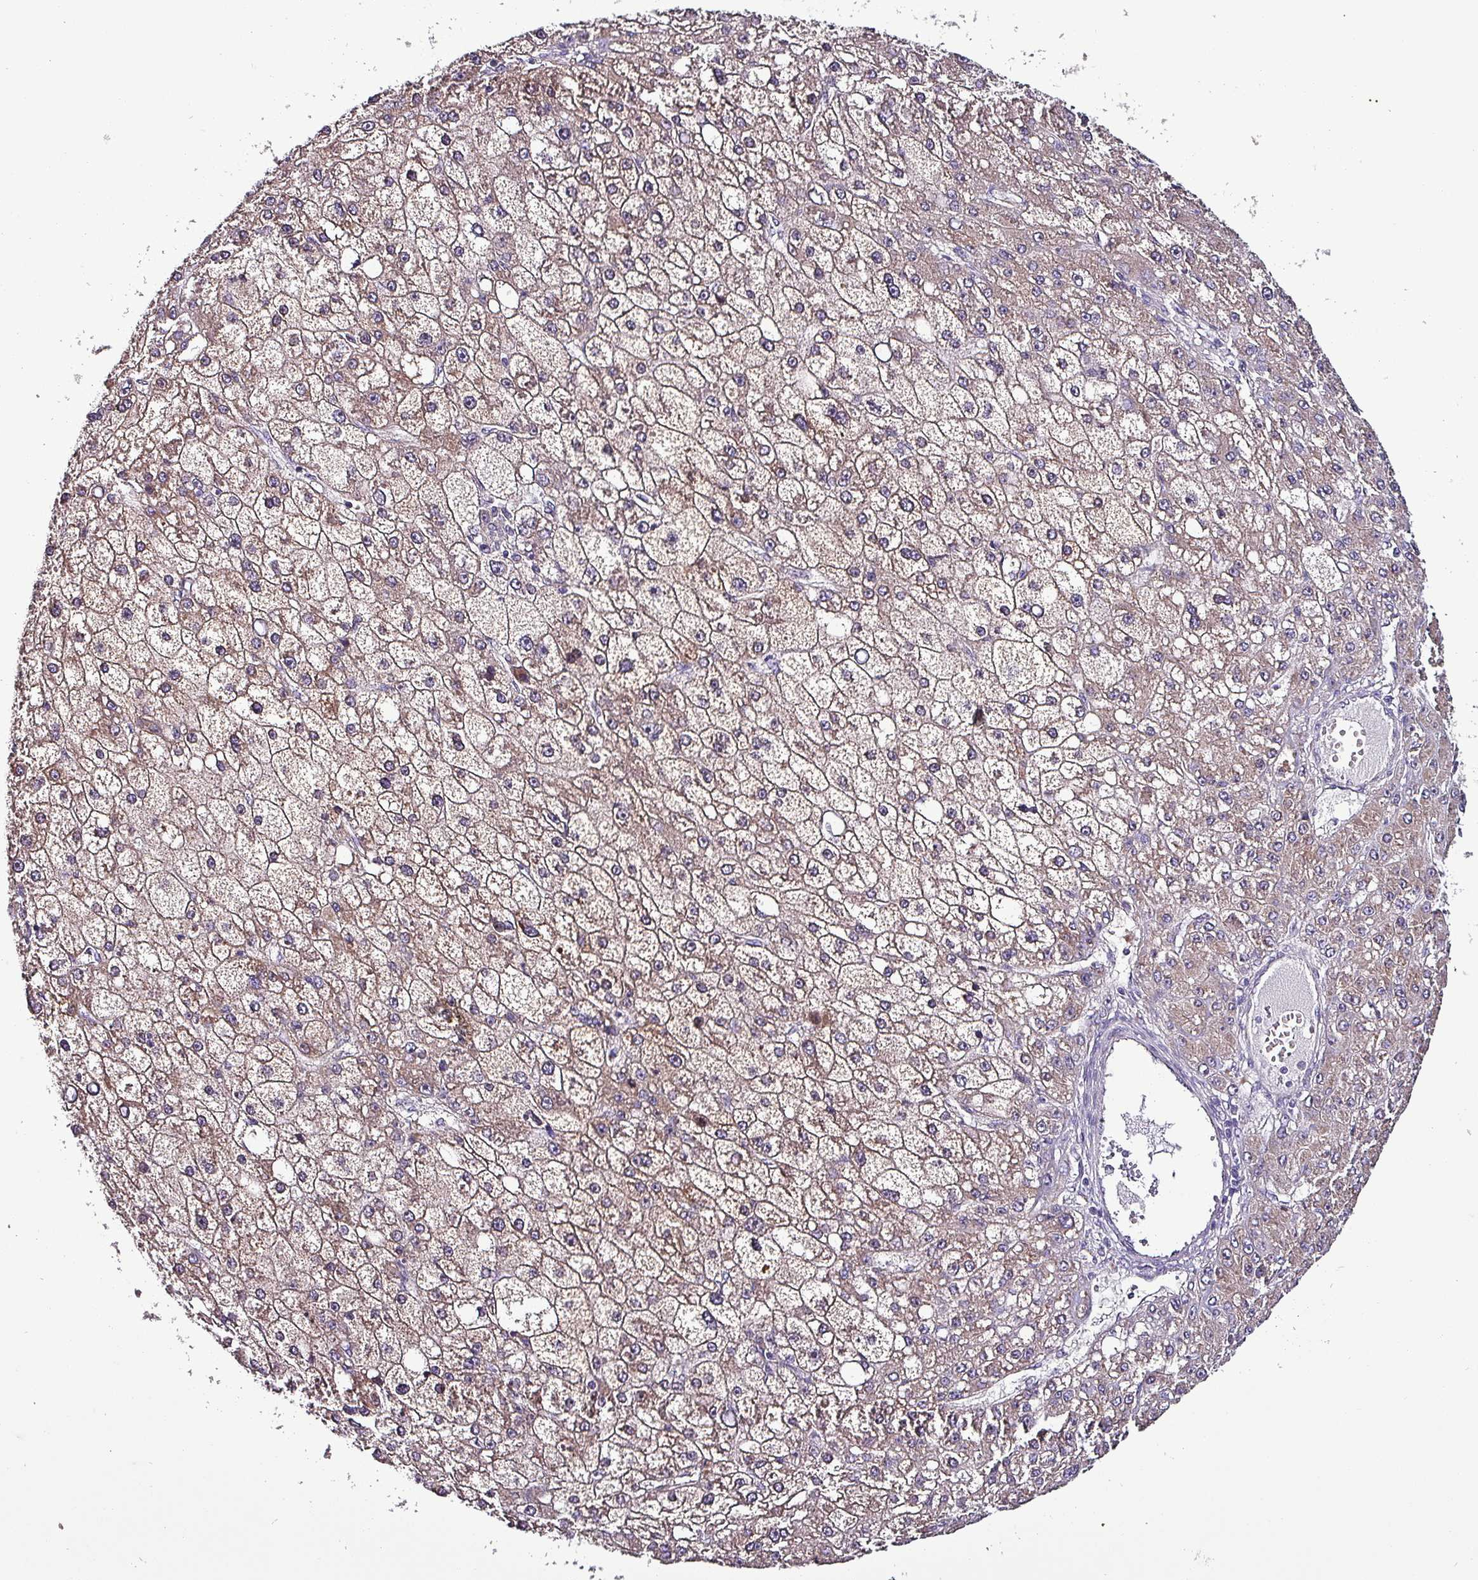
{"staining": {"intensity": "weak", "quantity": ">75%", "location": "cytoplasmic/membranous"}, "tissue": "liver cancer", "cell_type": "Tumor cells", "image_type": "cancer", "snomed": [{"axis": "morphology", "description": "Carcinoma, Hepatocellular, NOS"}, {"axis": "topography", "description": "Liver"}], "caption": "Liver cancer tissue displays weak cytoplasmic/membranous staining in about >75% of tumor cells, visualized by immunohistochemistry. The staining was performed using DAB, with brown indicating positive protein expression. Nuclei are stained blue with hematoxylin.", "gene": "GRAPL", "patient": {"sex": "male", "age": 67}}